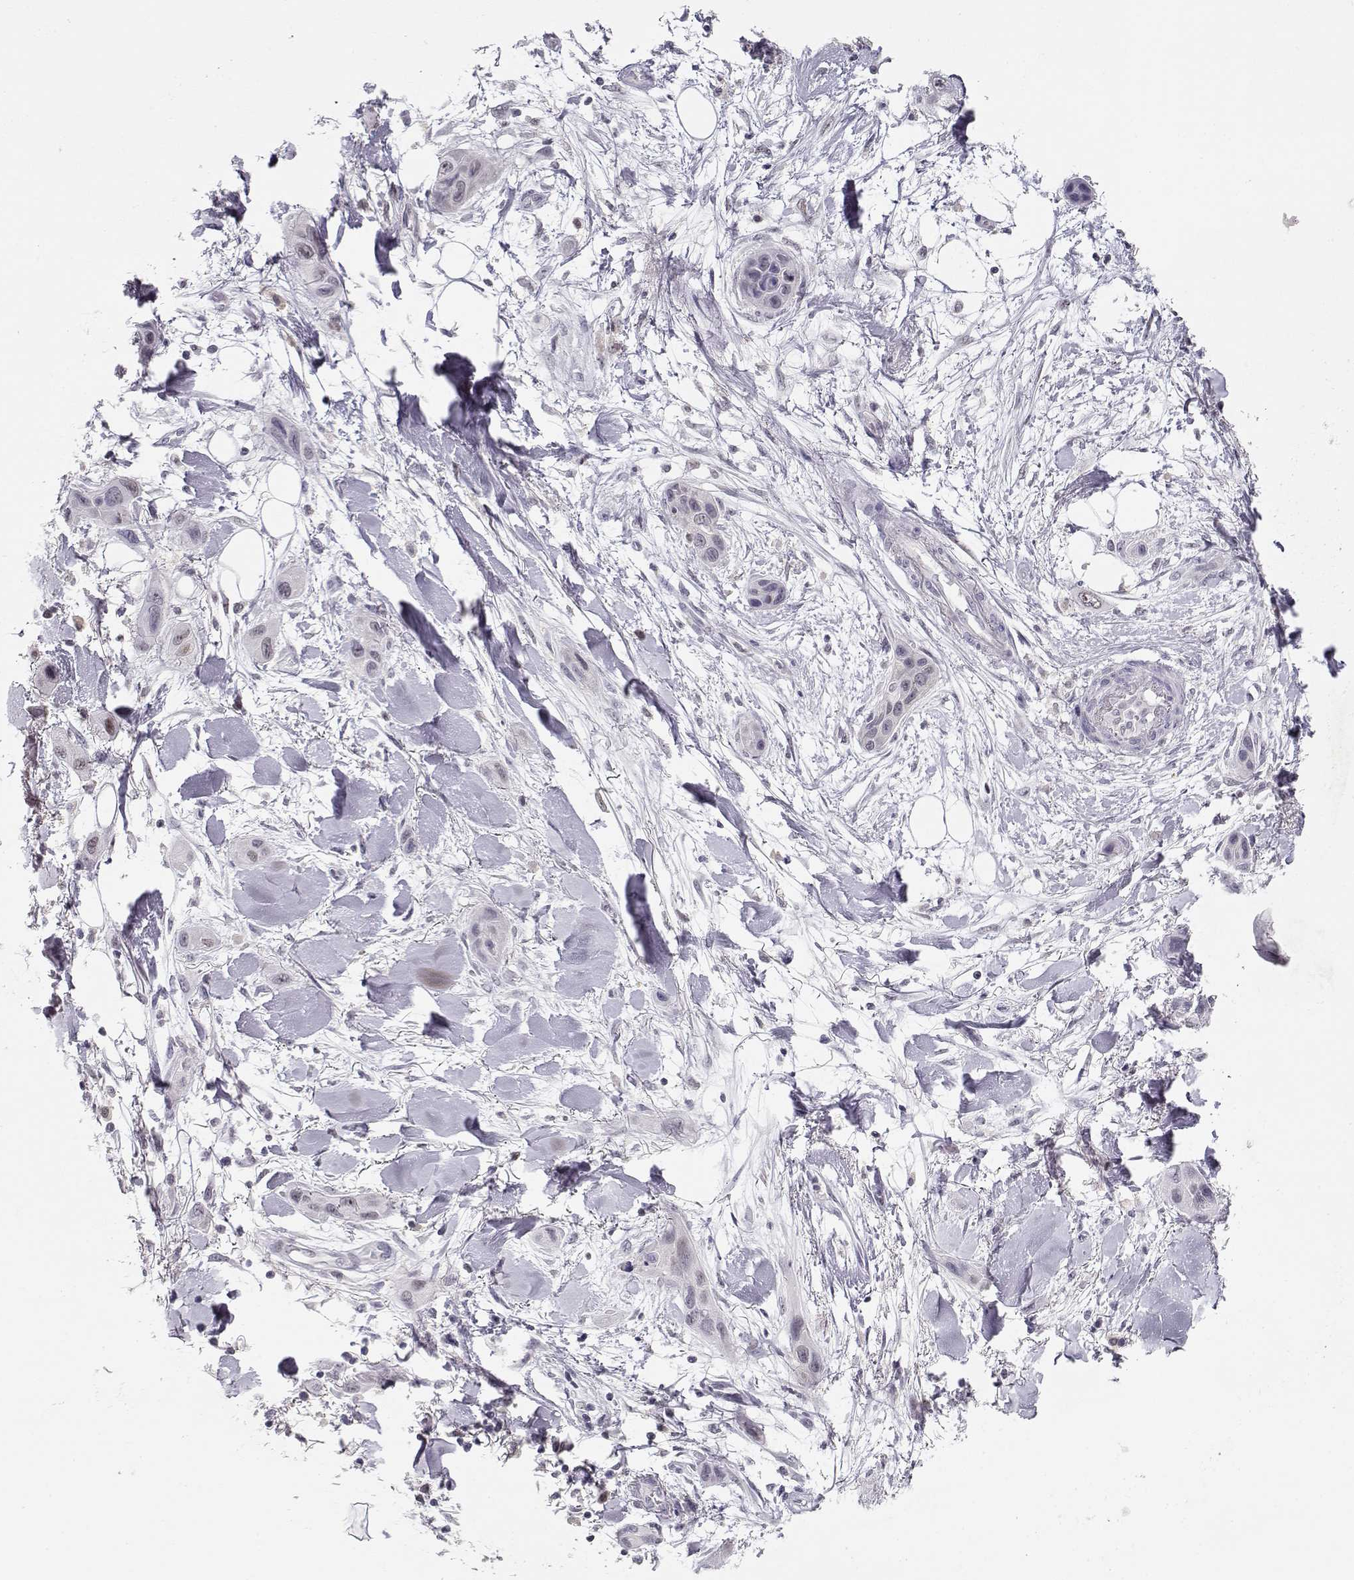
{"staining": {"intensity": "negative", "quantity": "none", "location": "none"}, "tissue": "skin cancer", "cell_type": "Tumor cells", "image_type": "cancer", "snomed": [{"axis": "morphology", "description": "Squamous cell carcinoma, NOS"}, {"axis": "topography", "description": "Skin"}], "caption": "Skin squamous cell carcinoma was stained to show a protein in brown. There is no significant expression in tumor cells. Brightfield microscopy of IHC stained with DAB (3,3'-diaminobenzidine) (brown) and hematoxylin (blue), captured at high magnification.", "gene": "TEPP", "patient": {"sex": "male", "age": 79}}